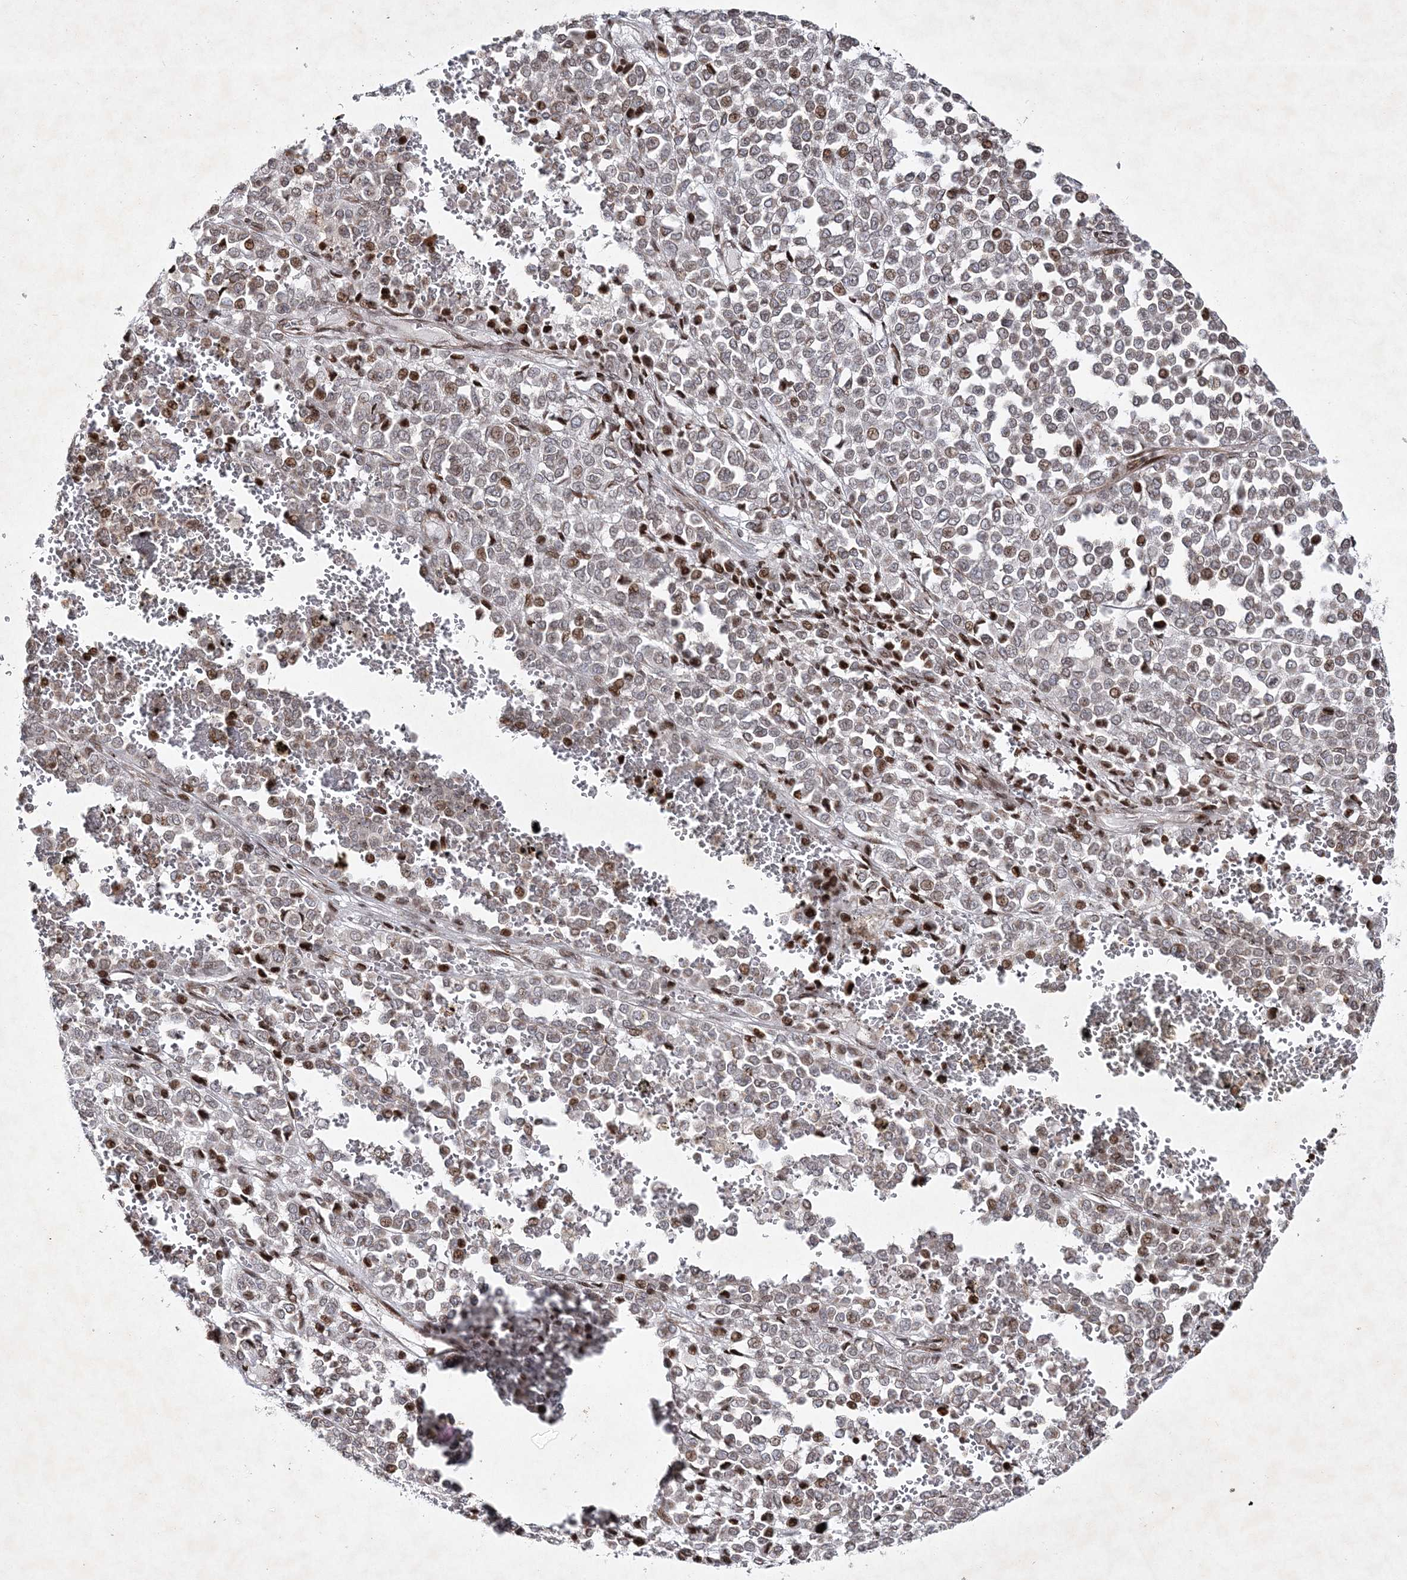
{"staining": {"intensity": "moderate", "quantity": "<25%", "location": "nuclear"}, "tissue": "melanoma", "cell_type": "Tumor cells", "image_type": "cancer", "snomed": [{"axis": "morphology", "description": "Malignant melanoma, Metastatic site"}, {"axis": "topography", "description": "Pancreas"}], "caption": "Melanoma was stained to show a protein in brown. There is low levels of moderate nuclear expression in approximately <25% of tumor cells.", "gene": "SMIM29", "patient": {"sex": "female", "age": 30}}